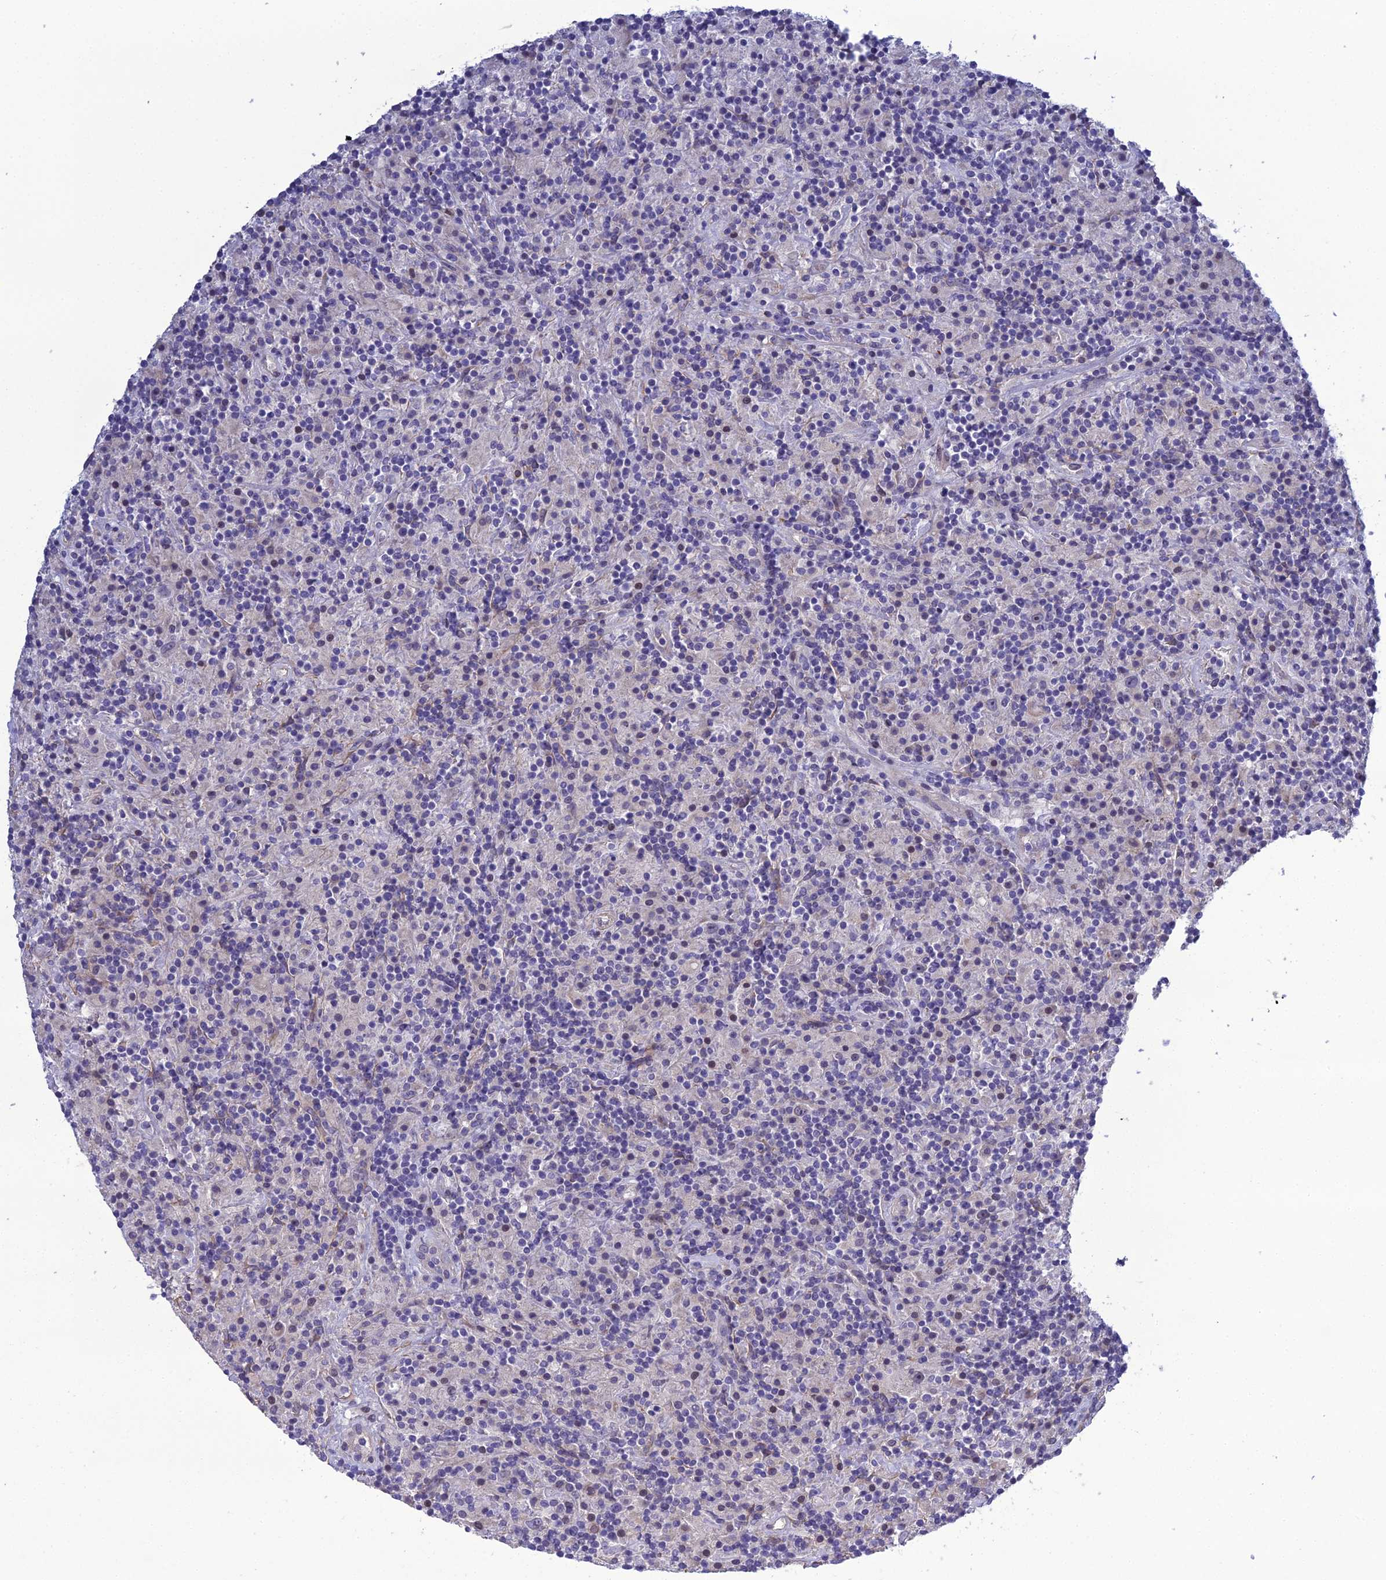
{"staining": {"intensity": "negative", "quantity": "none", "location": "none"}, "tissue": "lymphoma", "cell_type": "Tumor cells", "image_type": "cancer", "snomed": [{"axis": "morphology", "description": "Hodgkin's disease, NOS"}, {"axis": "topography", "description": "Lymph node"}], "caption": "Hodgkin's disease was stained to show a protein in brown. There is no significant expression in tumor cells.", "gene": "LZTS2", "patient": {"sex": "male", "age": 70}}